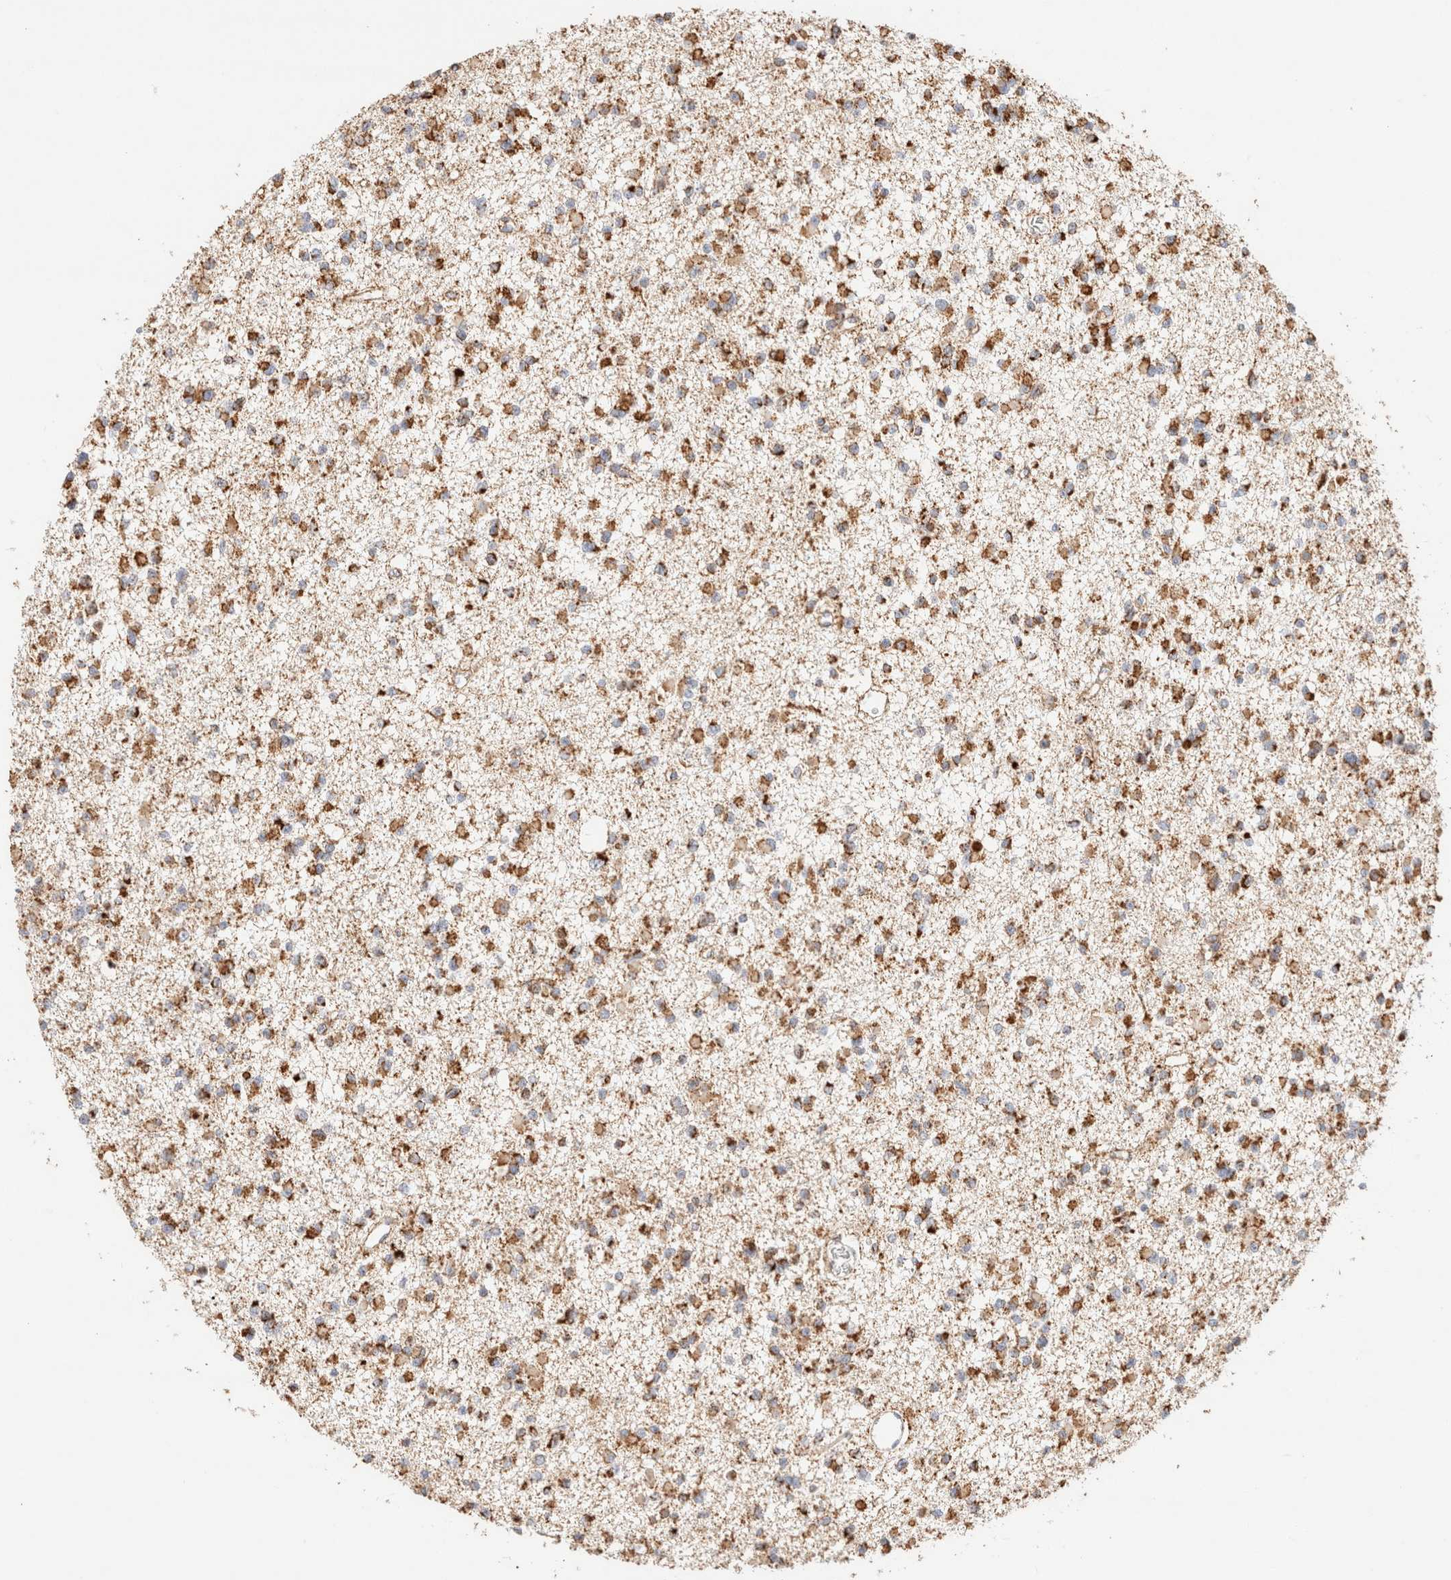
{"staining": {"intensity": "strong", "quantity": ">75%", "location": "cytoplasmic/membranous"}, "tissue": "glioma", "cell_type": "Tumor cells", "image_type": "cancer", "snomed": [{"axis": "morphology", "description": "Glioma, malignant, Low grade"}, {"axis": "topography", "description": "Brain"}], "caption": "Glioma tissue demonstrates strong cytoplasmic/membranous positivity in about >75% of tumor cells, visualized by immunohistochemistry. (Stains: DAB (3,3'-diaminobenzidine) in brown, nuclei in blue, Microscopy: brightfield microscopy at high magnification).", "gene": "PHB2", "patient": {"sex": "female", "age": 22}}